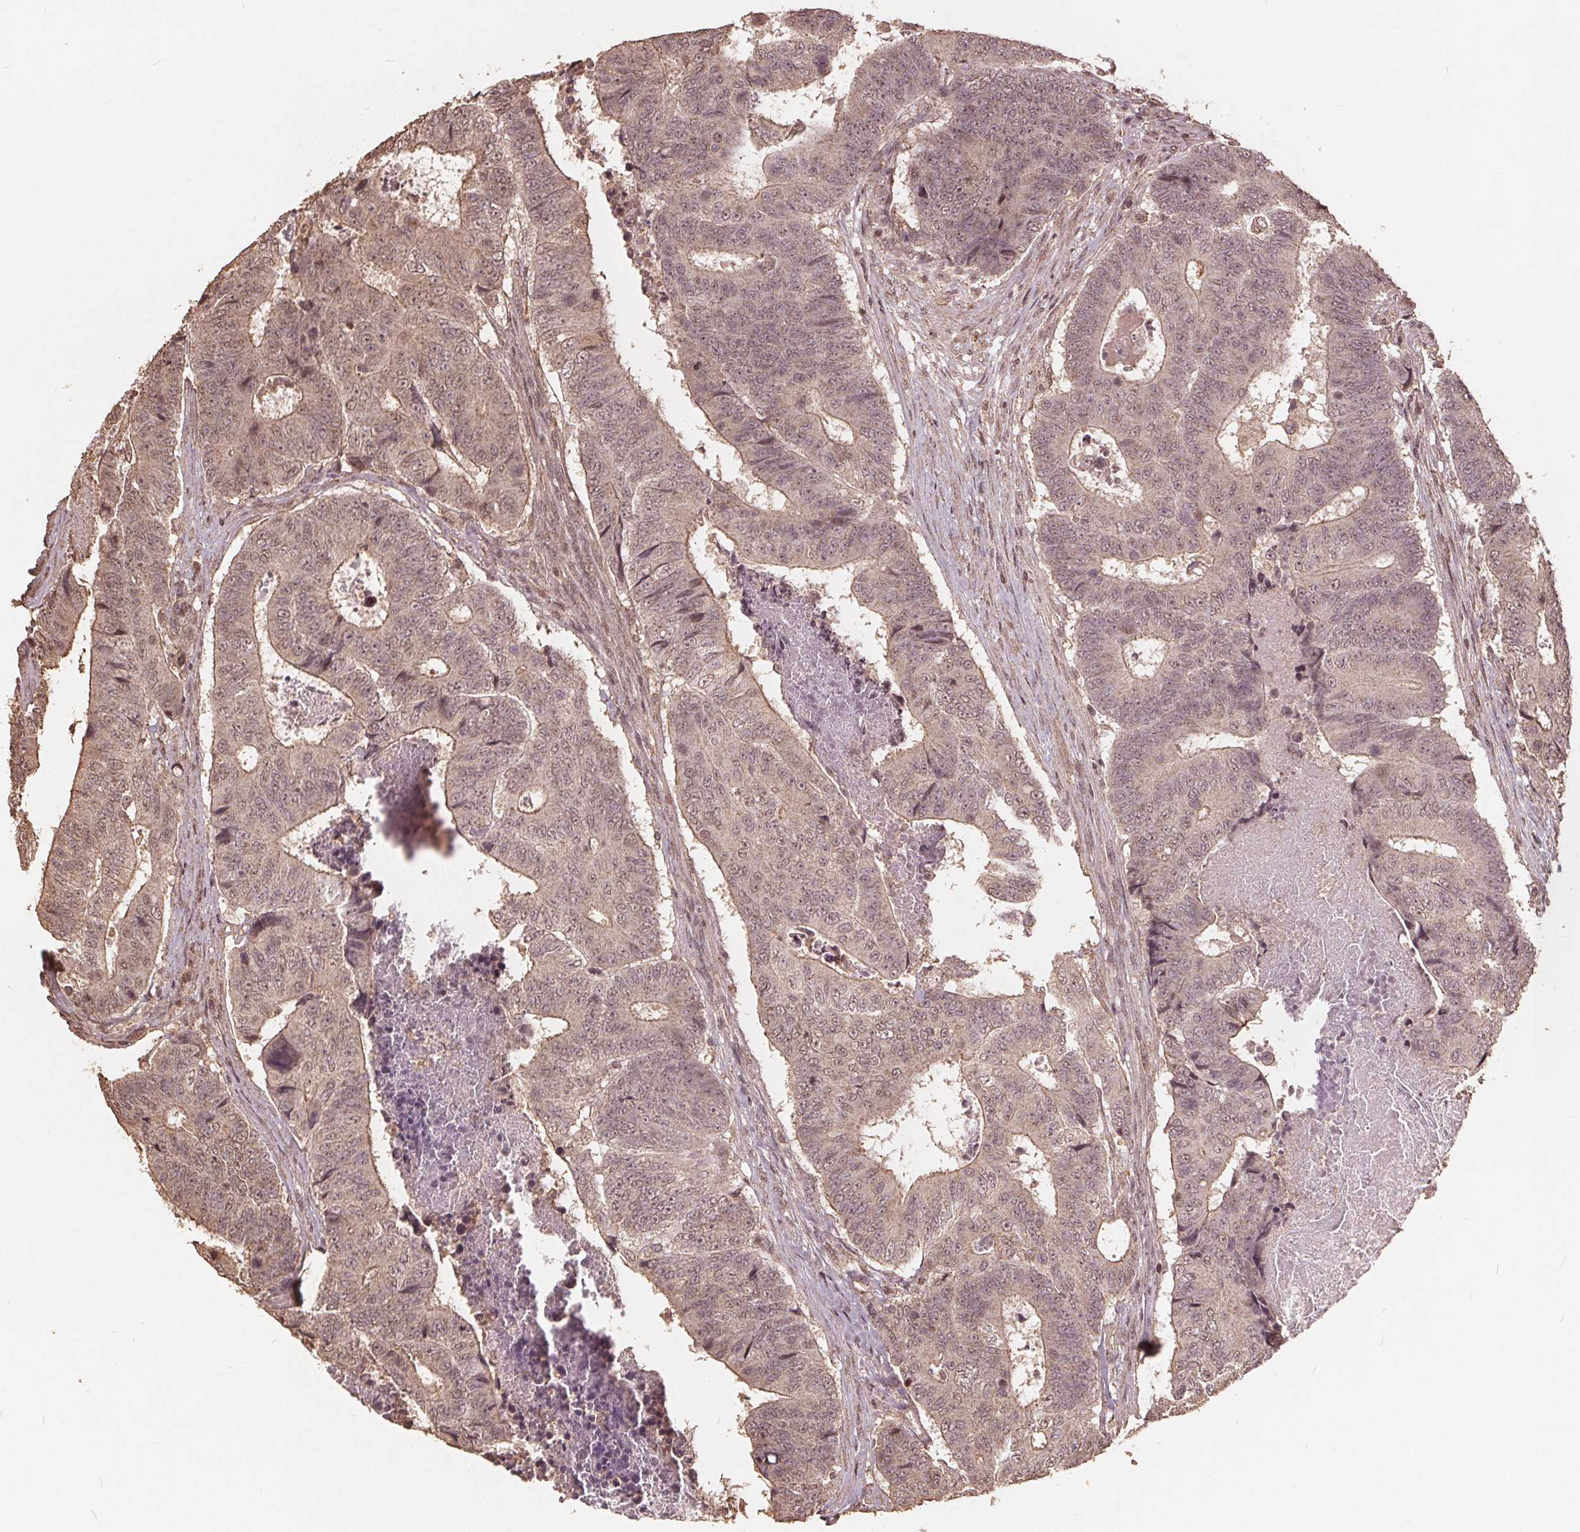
{"staining": {"intensity": "weak", "quantity": ">75%", "location": "cytoplasmic/membranous,nuclear"}, "tissue": "colorectal cancer", "cell_type": "Tumor cells", "image_type": "cancer", "snomed": [{"axis": "morphology", "description": "Adenocarcinoma, NOS"}, {"axis": "topography", "description": "Colon"}], "caption": "There is low levels of weak cytoplasmic/membranous and nuclear positivity in tumor cells of adenocarcinoma (colorectal), as demonstrated by immunohistochemical staining (brown color).", "gene": "DSG3", "patient": {"sex": "female", "age": 48}}